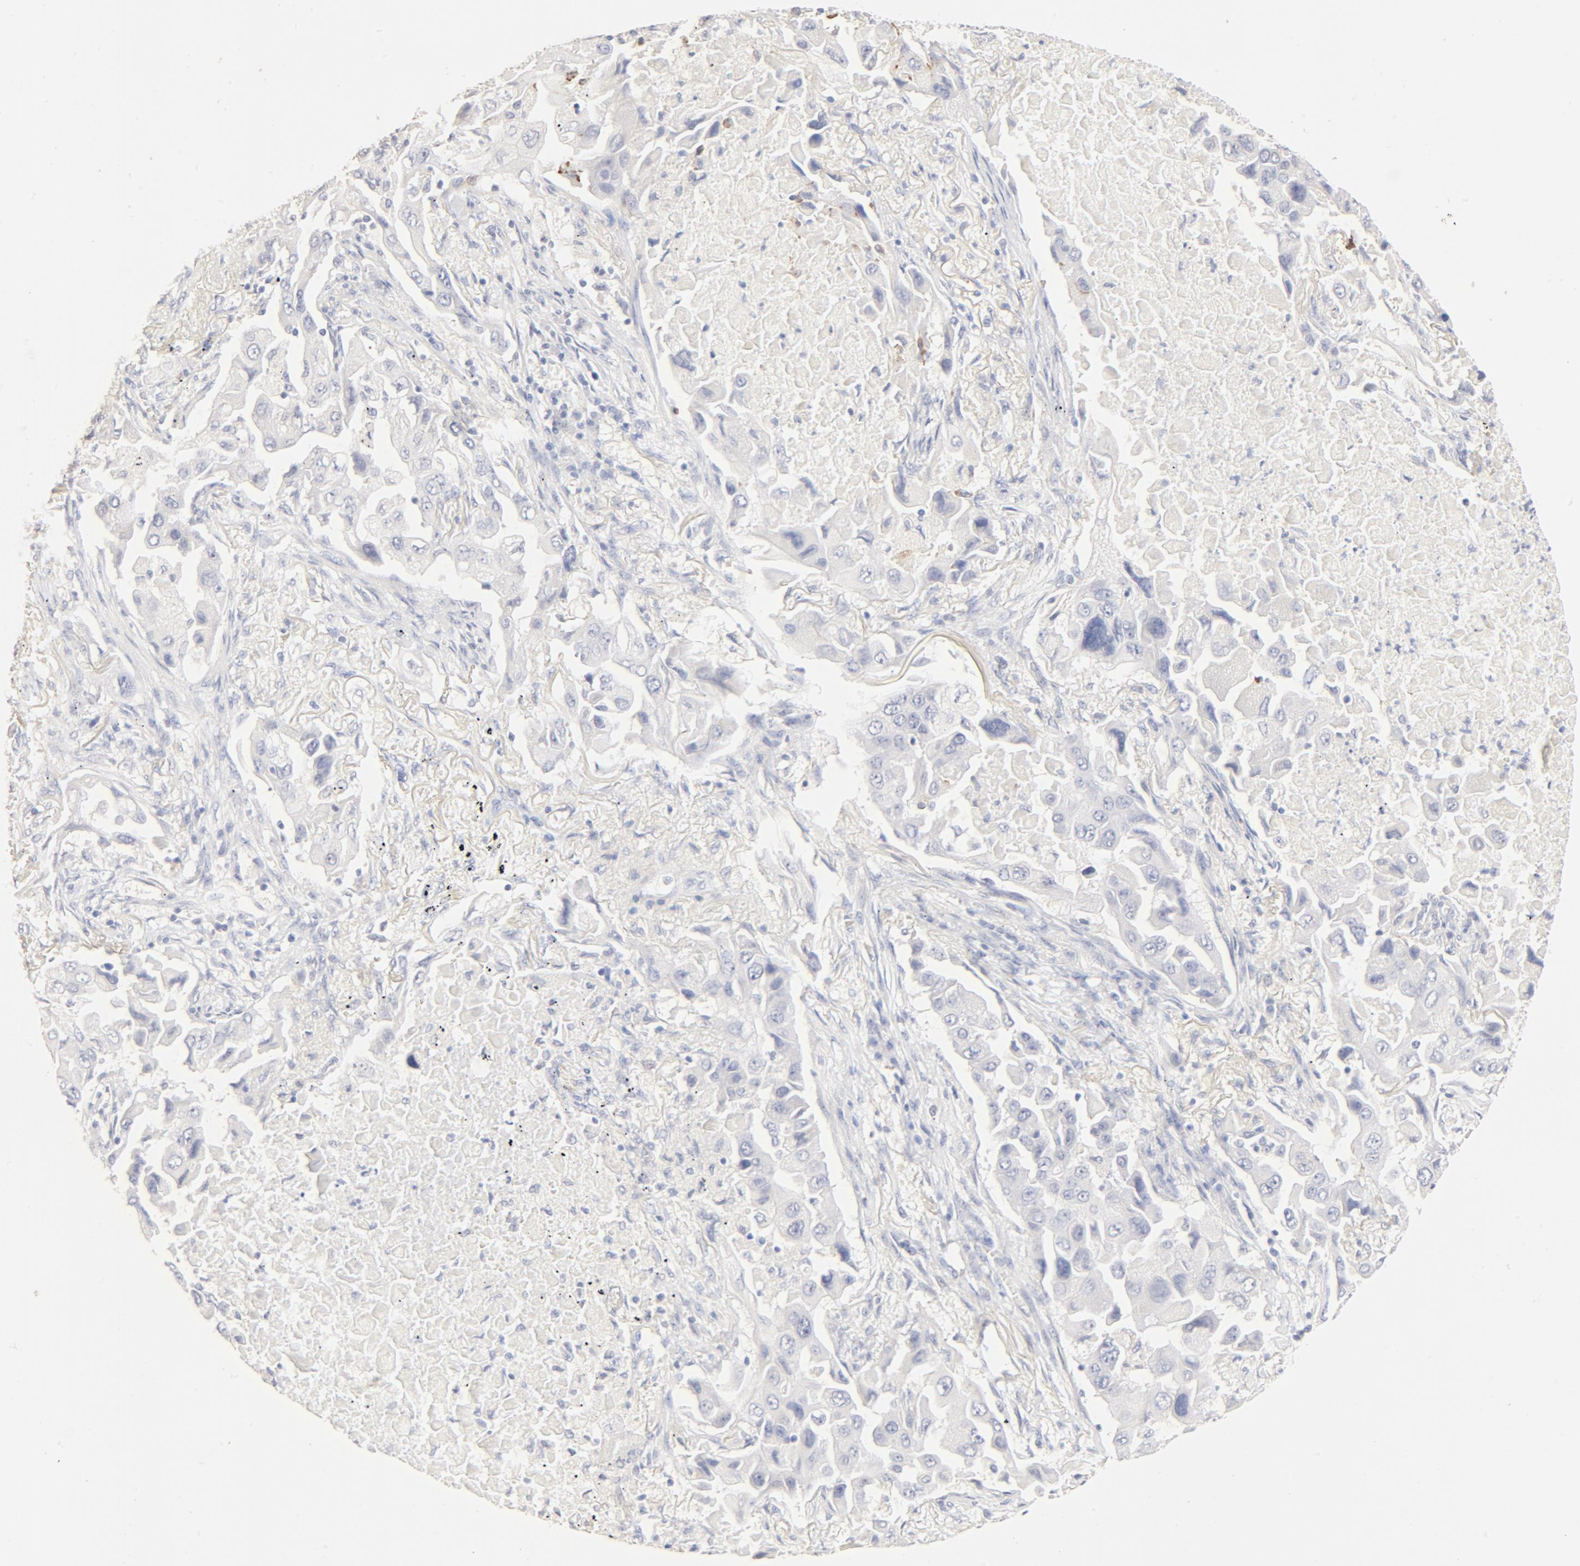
{"staining": {"intensity": "negative", "quantity": "none", "location": "none"}, "tissue": "lung cancer", "cell_type": "Tumor cells", "image_type": "cancer", "snomed": [{"axis": "morphology", "description": "Adenocarcinoma, NOS"}, {"axis": "topography", "description": "Lung"}], "caption": "A photomicrograph of human lung adenocarcinoma is negative for staining in tumor cells.", "gene": "FCGBP", "patient": {"sex": "female", "age": 65}}